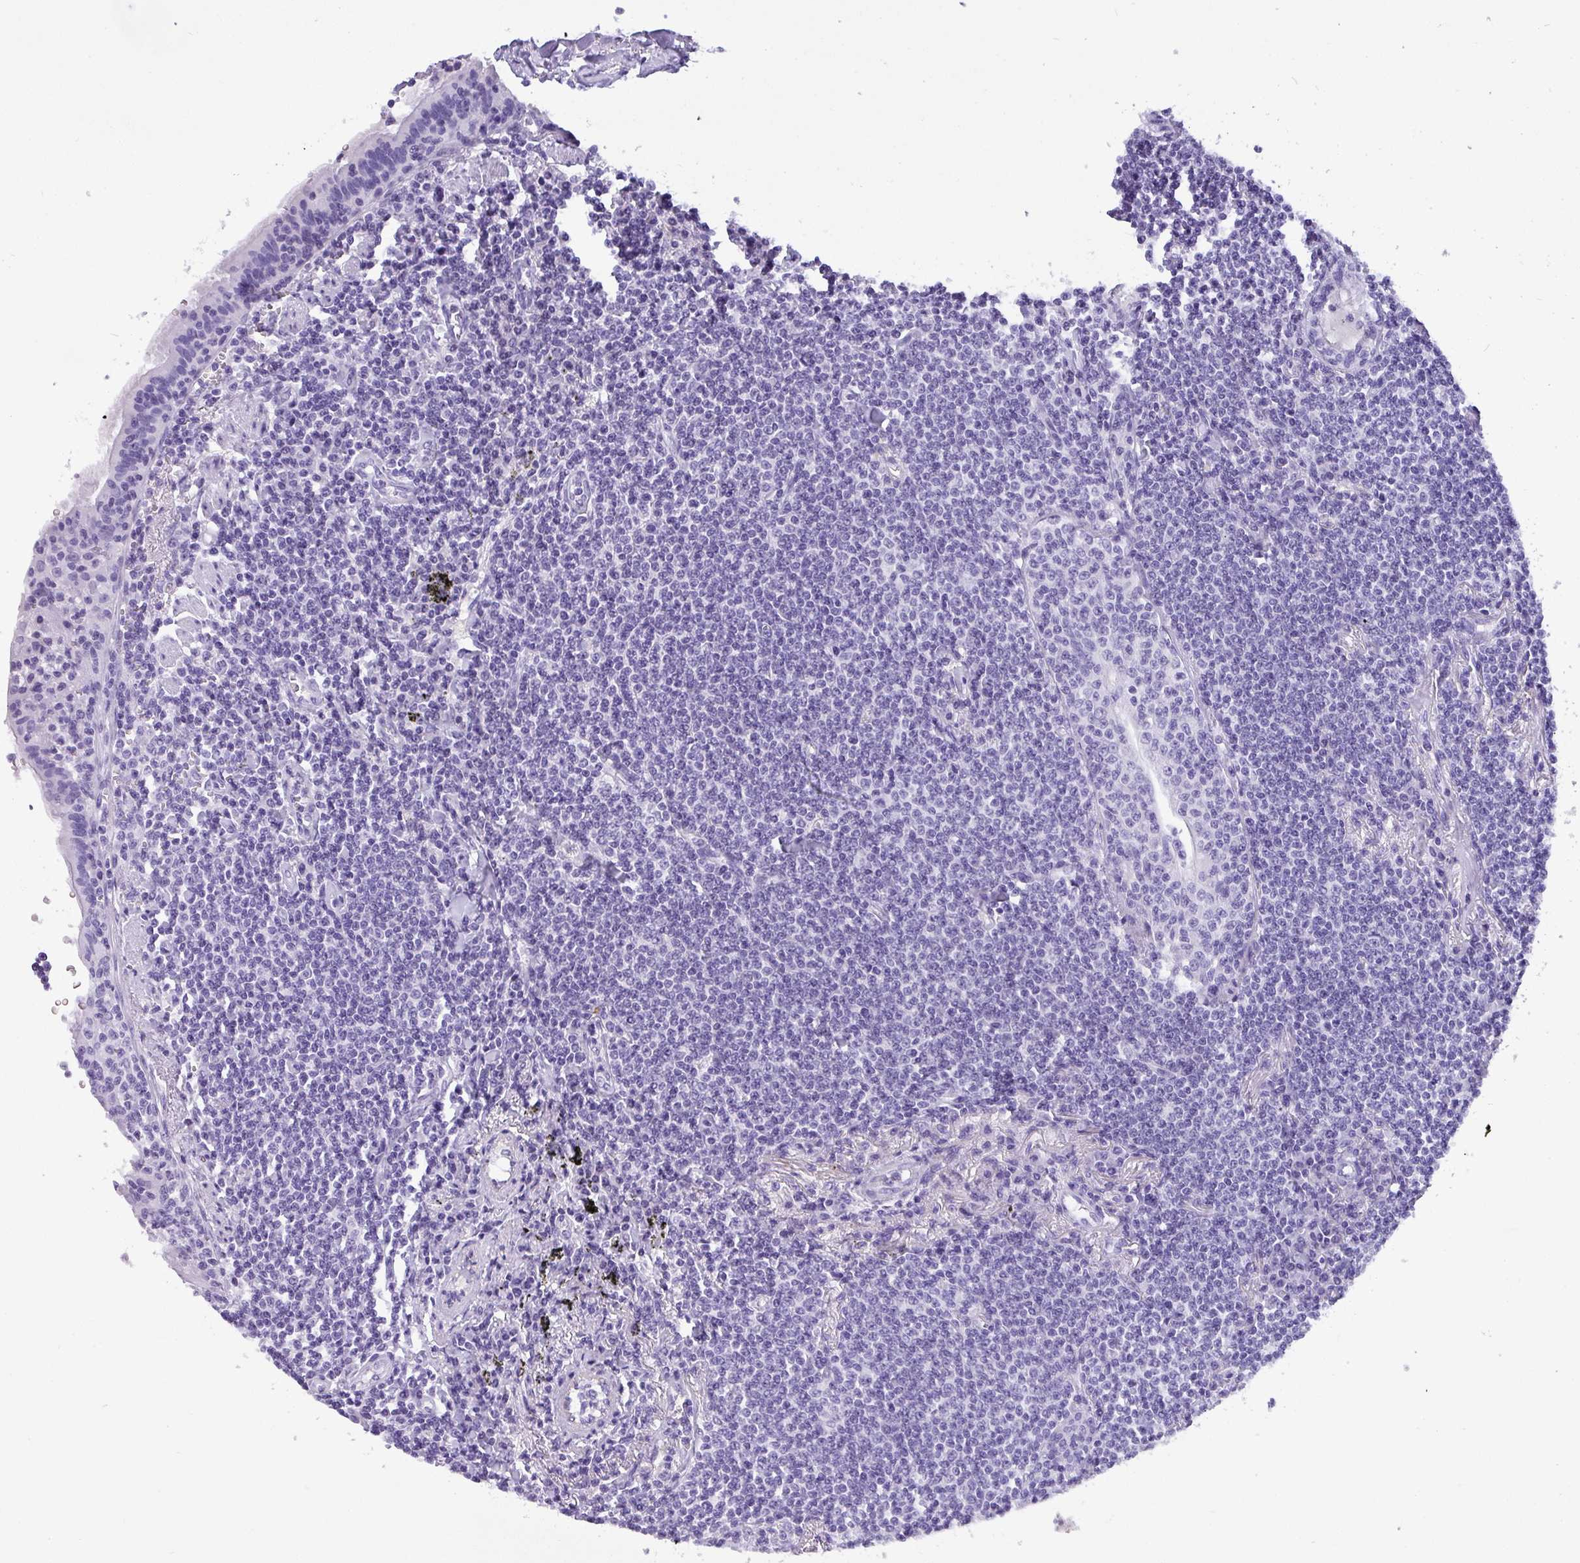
{"staining": {"intensity": "negative", "quantity": "none", "location": "none"}, "tissue": "lymphoma", "cell_type": "Tumor cells", "image_type": "cancer", "snomed": [{"axis": "morphology", "description": "Malignant lymphoma, non-Hodgkin's type, Low grade"}, {"axis": "topography", "description": "Lung"}], "caption": "There is no significant staining in tumor cells of lymphoma.", "gene": "MUC21", "patient": {"sex": "female", "age": 71}}